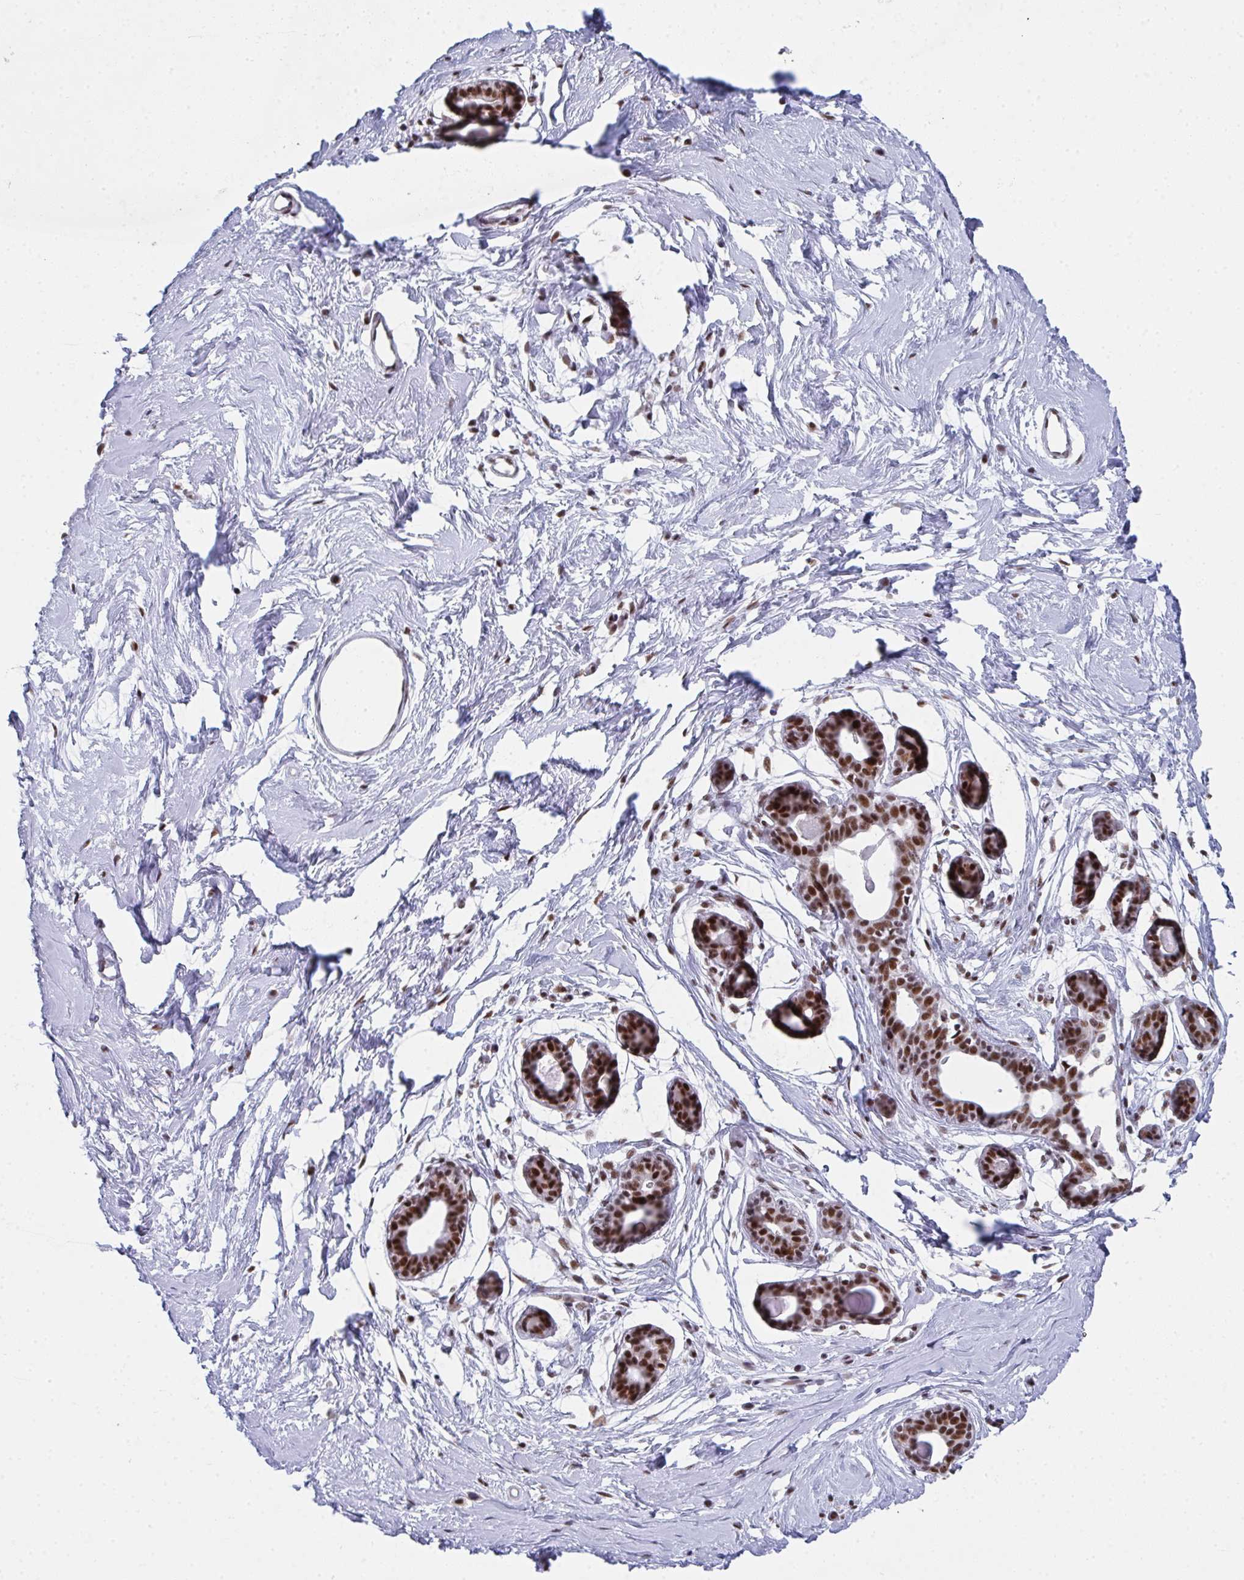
{"staining": {"intensity": "moderate", "quantity": ">75%", "location": "nuclear"}, "tissue": "breast", "cell_type": "Adipocytes", "image_type": "normal", "snomed": [{"axis": "morphology", "description": "Normal tissue, NOS"}, {"axis": "topography", "description": "Breast"}], "caption": "Immunohistochemical staining of unremarkable human breast displays >75% levels of moderate nuclear protein positivity in approximately >75% of adipocytes.", "gene": "SNRNP70", "patient": {"sex": "female", "age": 45}}